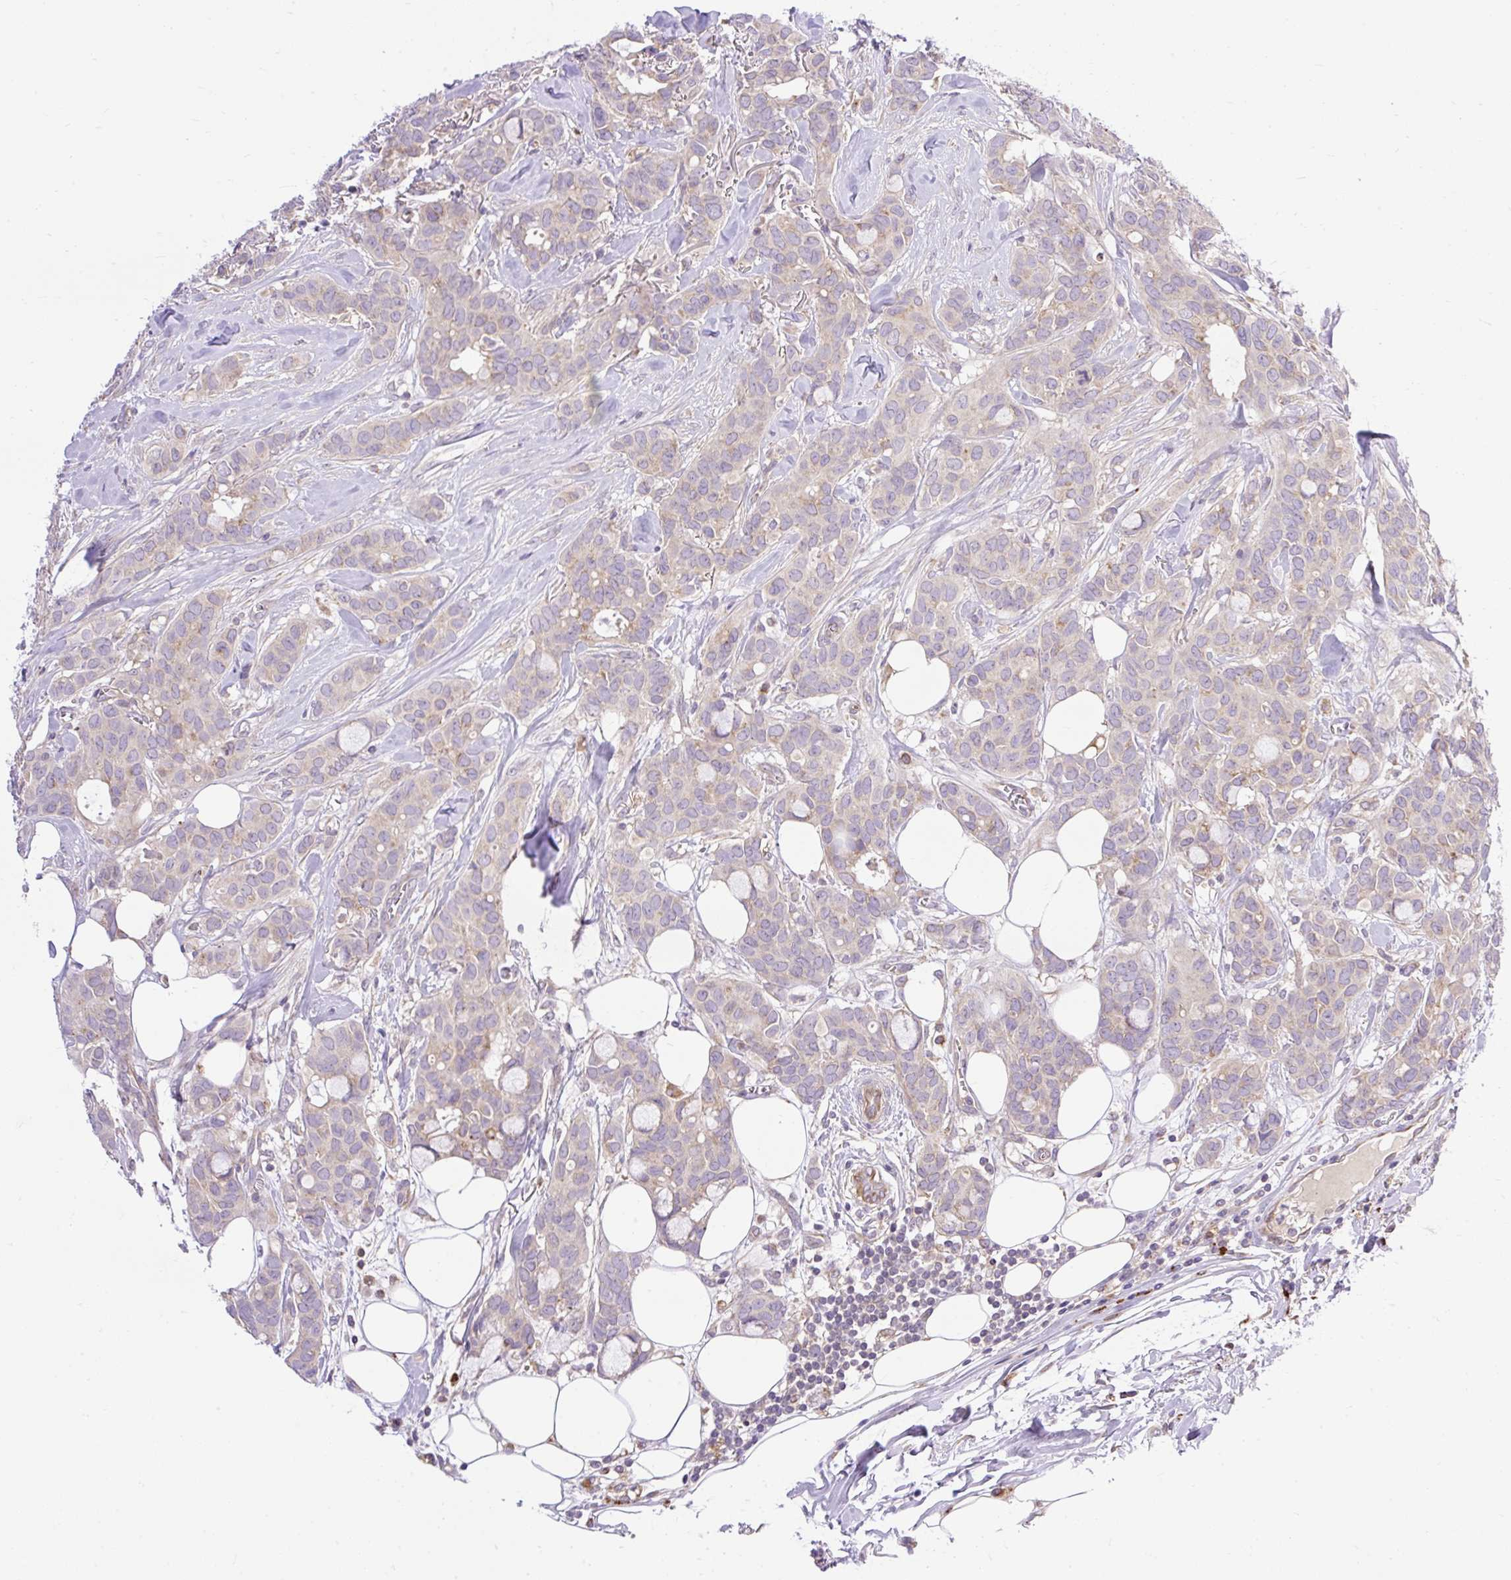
{"staining": {"intensity": "negative", "quantity": "none", "location": "none"}, "tissue": "breast cancer", "cell_type": "Tumor cells", "image_type": "cancer", "snomed": [{"axis": "morphology", "description": "Duct carcinoma"}, {"axis": "topography", "description": "Breast"}], "caption": "Protein analysis of breast cancer (intraductal carcinoma) exhibits no significant positivity in tumor cells.", "gene": "HEXB", "patient": {"sex": "female", "age": 84}}